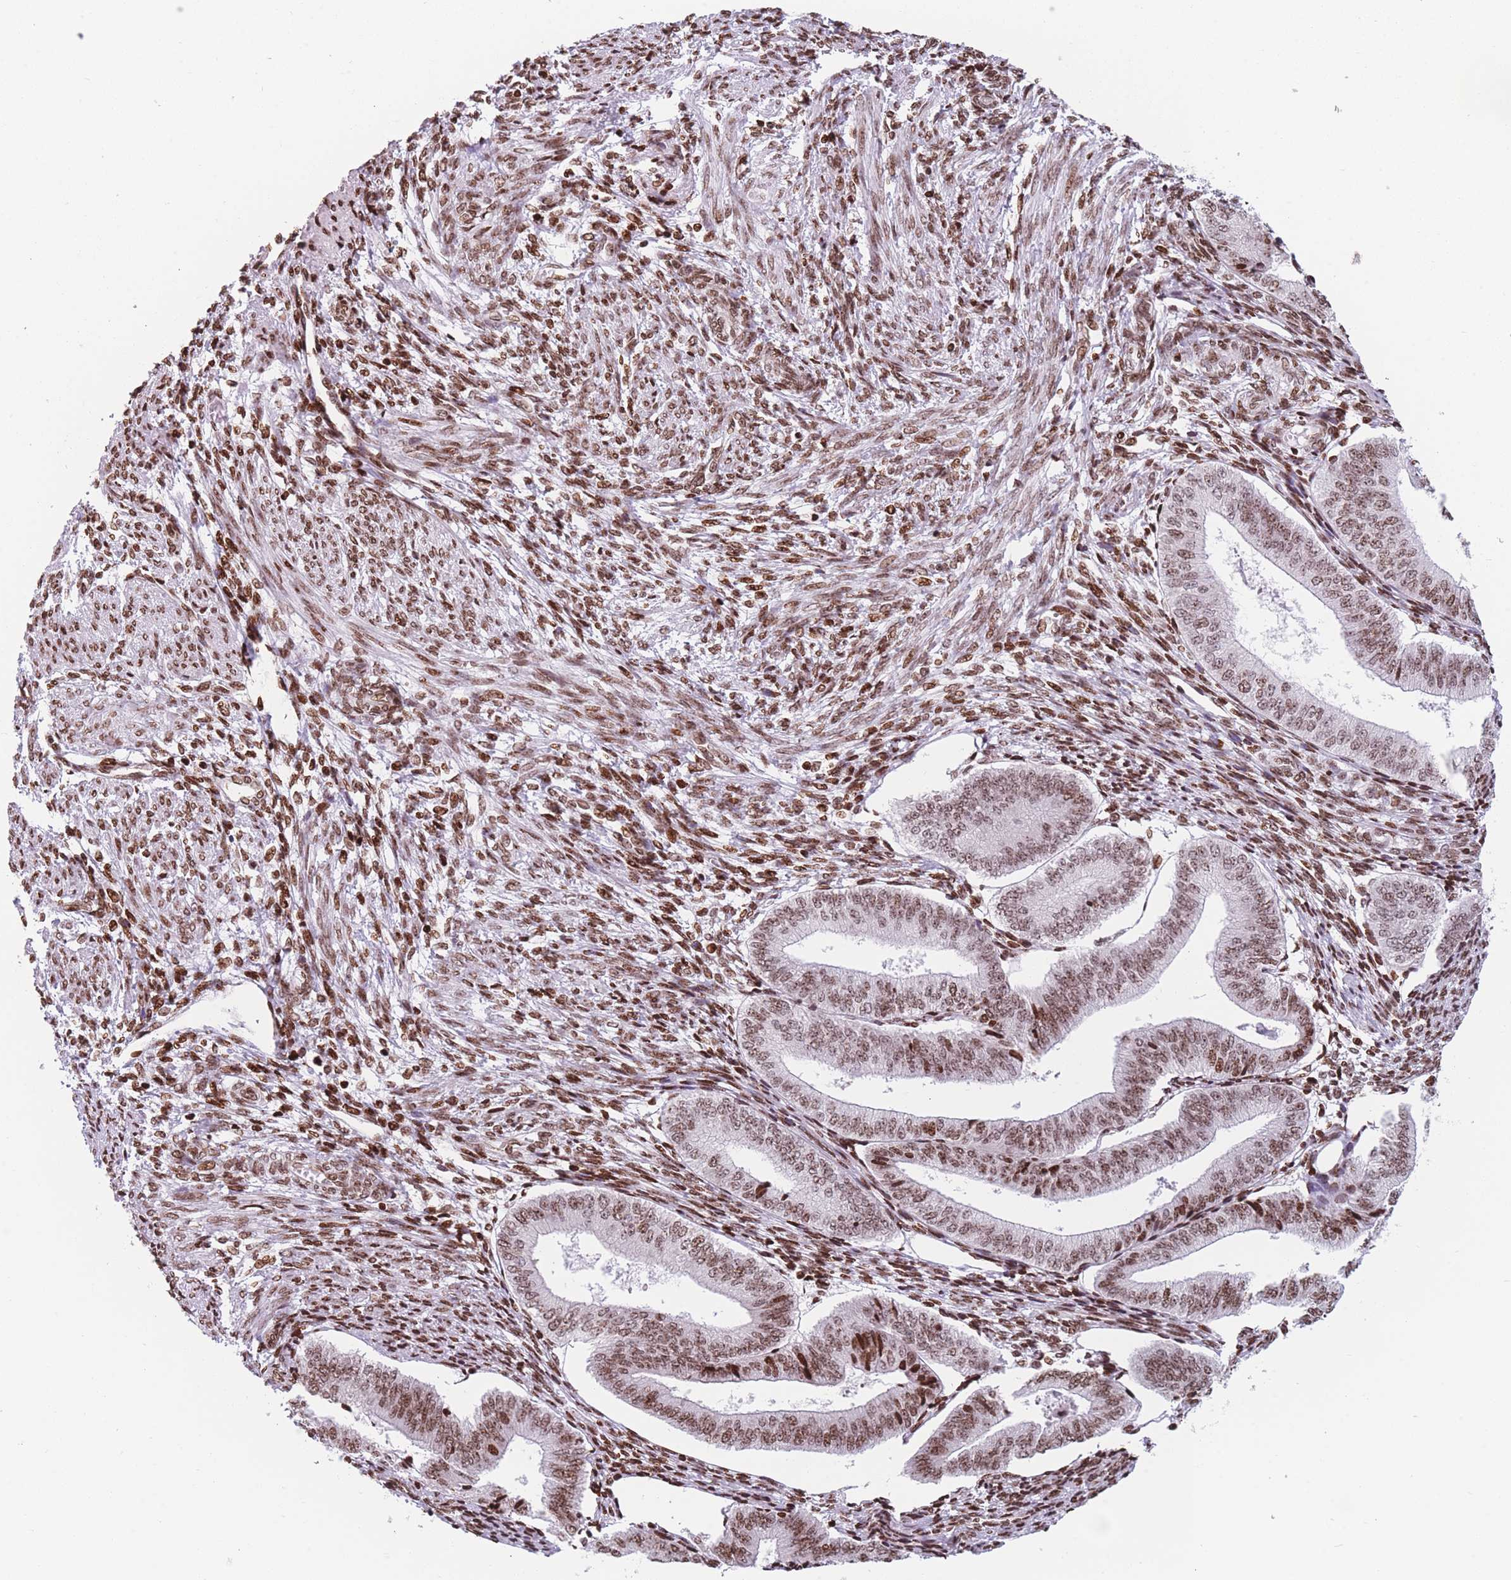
{"staining": {"intensity": "moderate", "quantity": ">75%", "location": "nuclear"}, "tissue": "endometrium", "cell_type": "Cells in endometrial stroma", "image_type": "normal", "snomed": [{"axis": "morphology", "description": "Normal tissue, NOS"}, {"axis": "topography", "description": "Endometrium"}], "caption": "A histopathology image showing moderate nuclear expression in about >75% of cells in endometrial stroma in unremarkable endometrium, as visualized by brown immunohistochemical staining.", "gene": "AK9", "patient": {"sex": "female", "age": 34}}